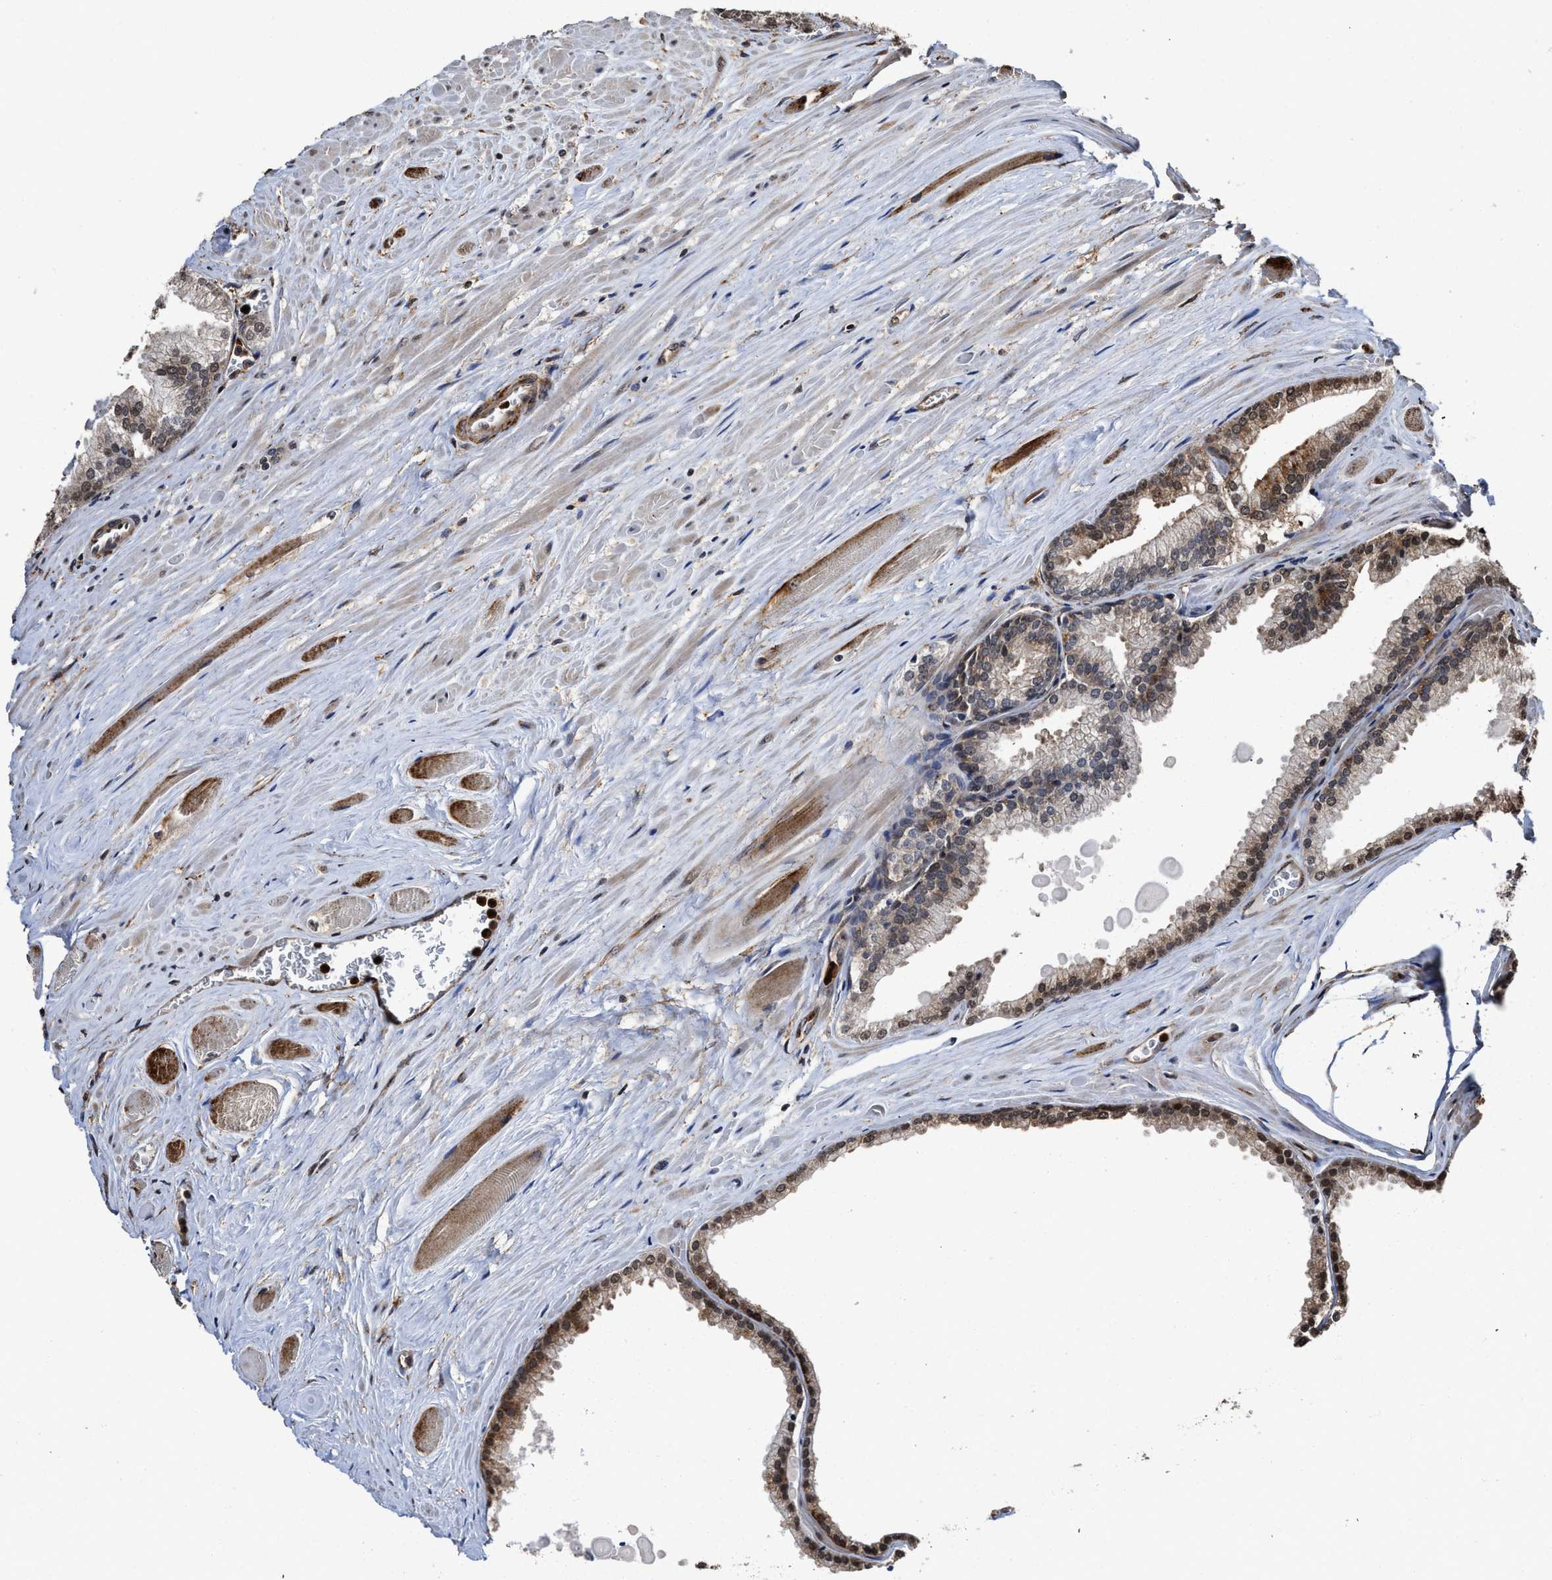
{"staining": {"intensity": "moderate", "quantity": ">75%", "location": "cytoplasmic/membranous,nuclear"}, "tissue": "prostate cancer", "cell_type": "Tumor cells", "image_type": "cancer", "snomed": [{"axis": "morphology", "description": "Adenocarcinoma, Low grade"}, {"axis": "topography", "description": "Prostate"}], "caption": "Tumor cells reveal moderate cytoplasmic/membranous and nuclear positivity in about >75% of cells in low-grade adenocarcinoma (prostate).", "gene": "SEPTIN2", "patient": {"sex": "male", "age": 59}}